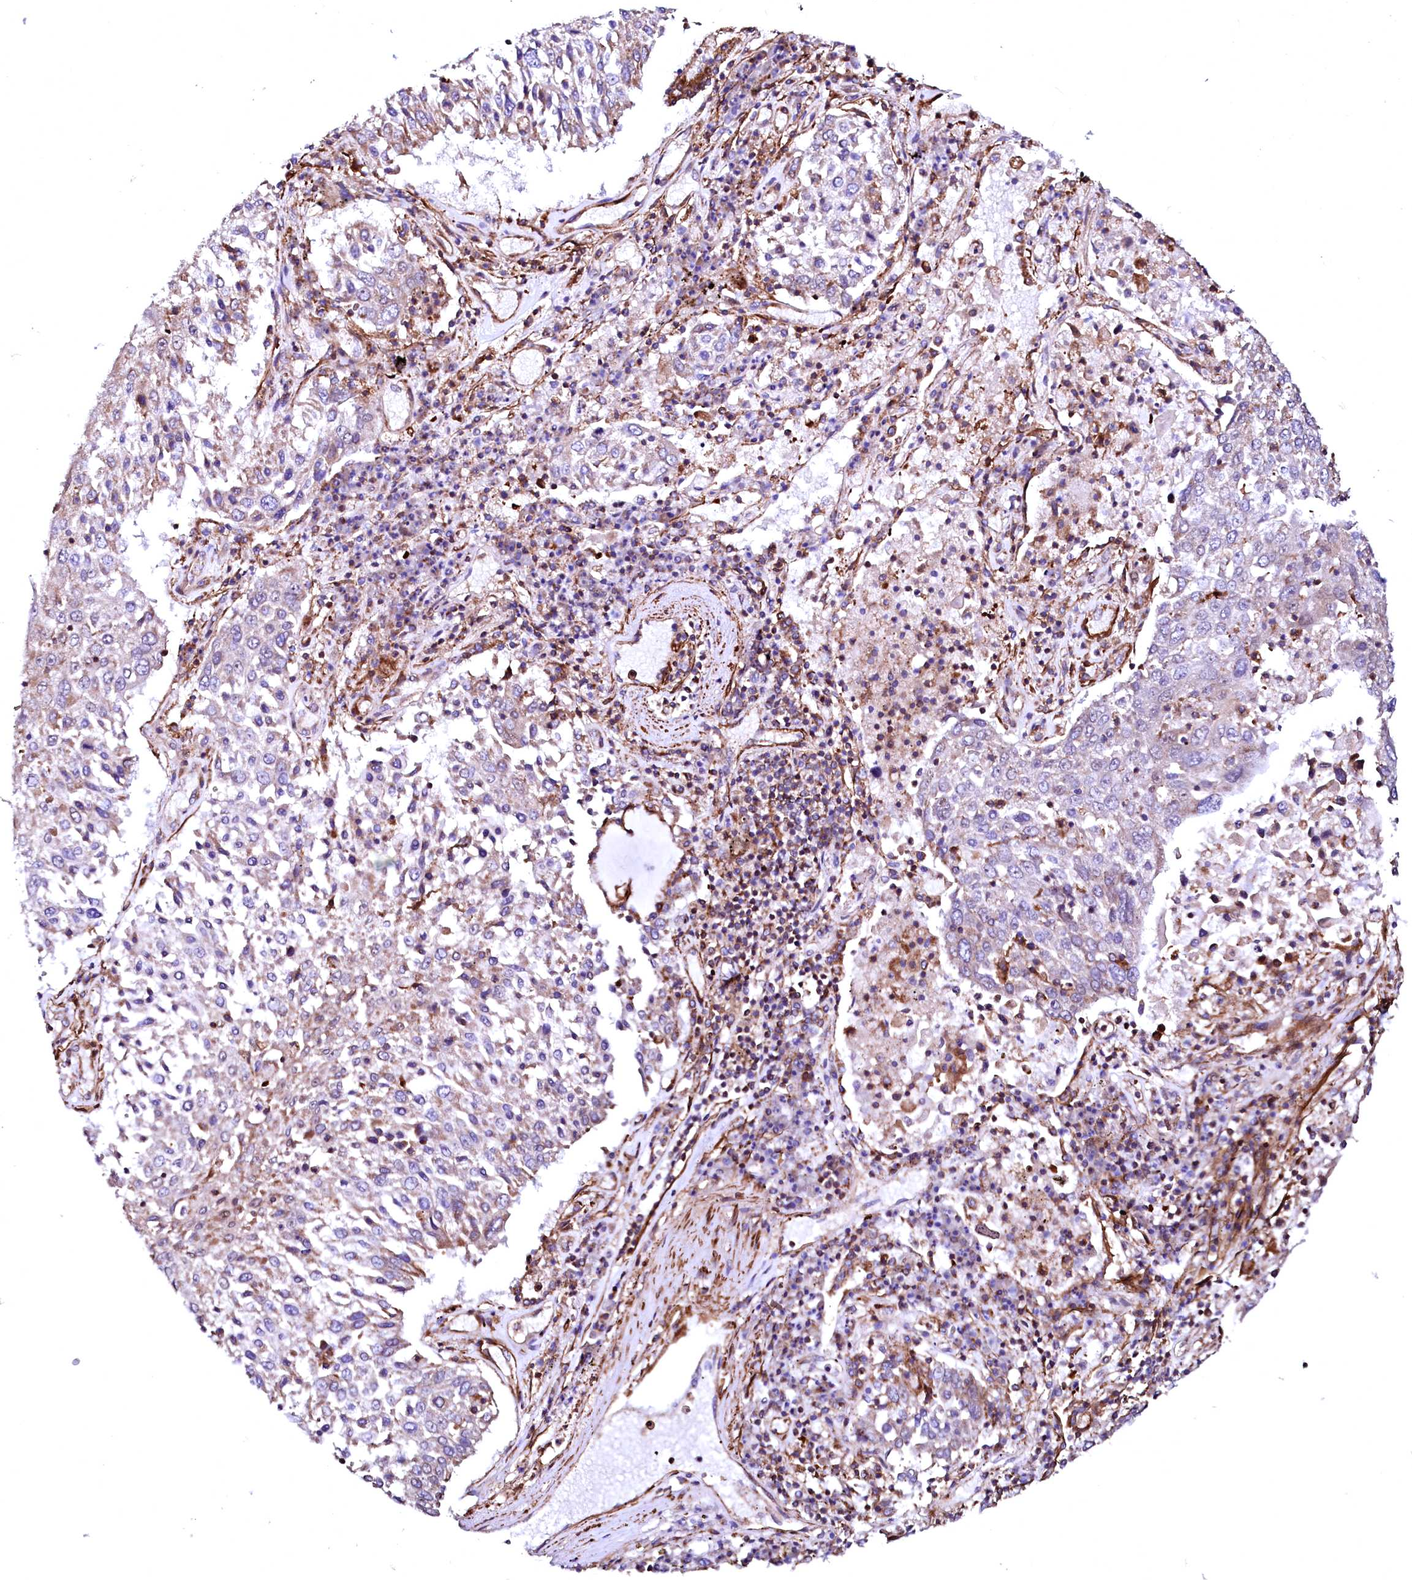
{"staining": {"intensity": "weak", "quantity": "<25%", "location": "cytoplasmic/membranous"}, "tissue": "lung cancer", "cell_type": "Tumor cells", "image_type": "cancer", "snomed": [{"axis": "morphology", "description": "Squamous cell carcinoma, NOS"}, {"axis": "topography", "description": "Lung"}], "caption": "This is an IHC photomicrograph of human squamous cell carcinoma (lung). There is no staining in tumor cells.", "gene": "GPR176", "patient": {"sex": "male", "age": 65}}